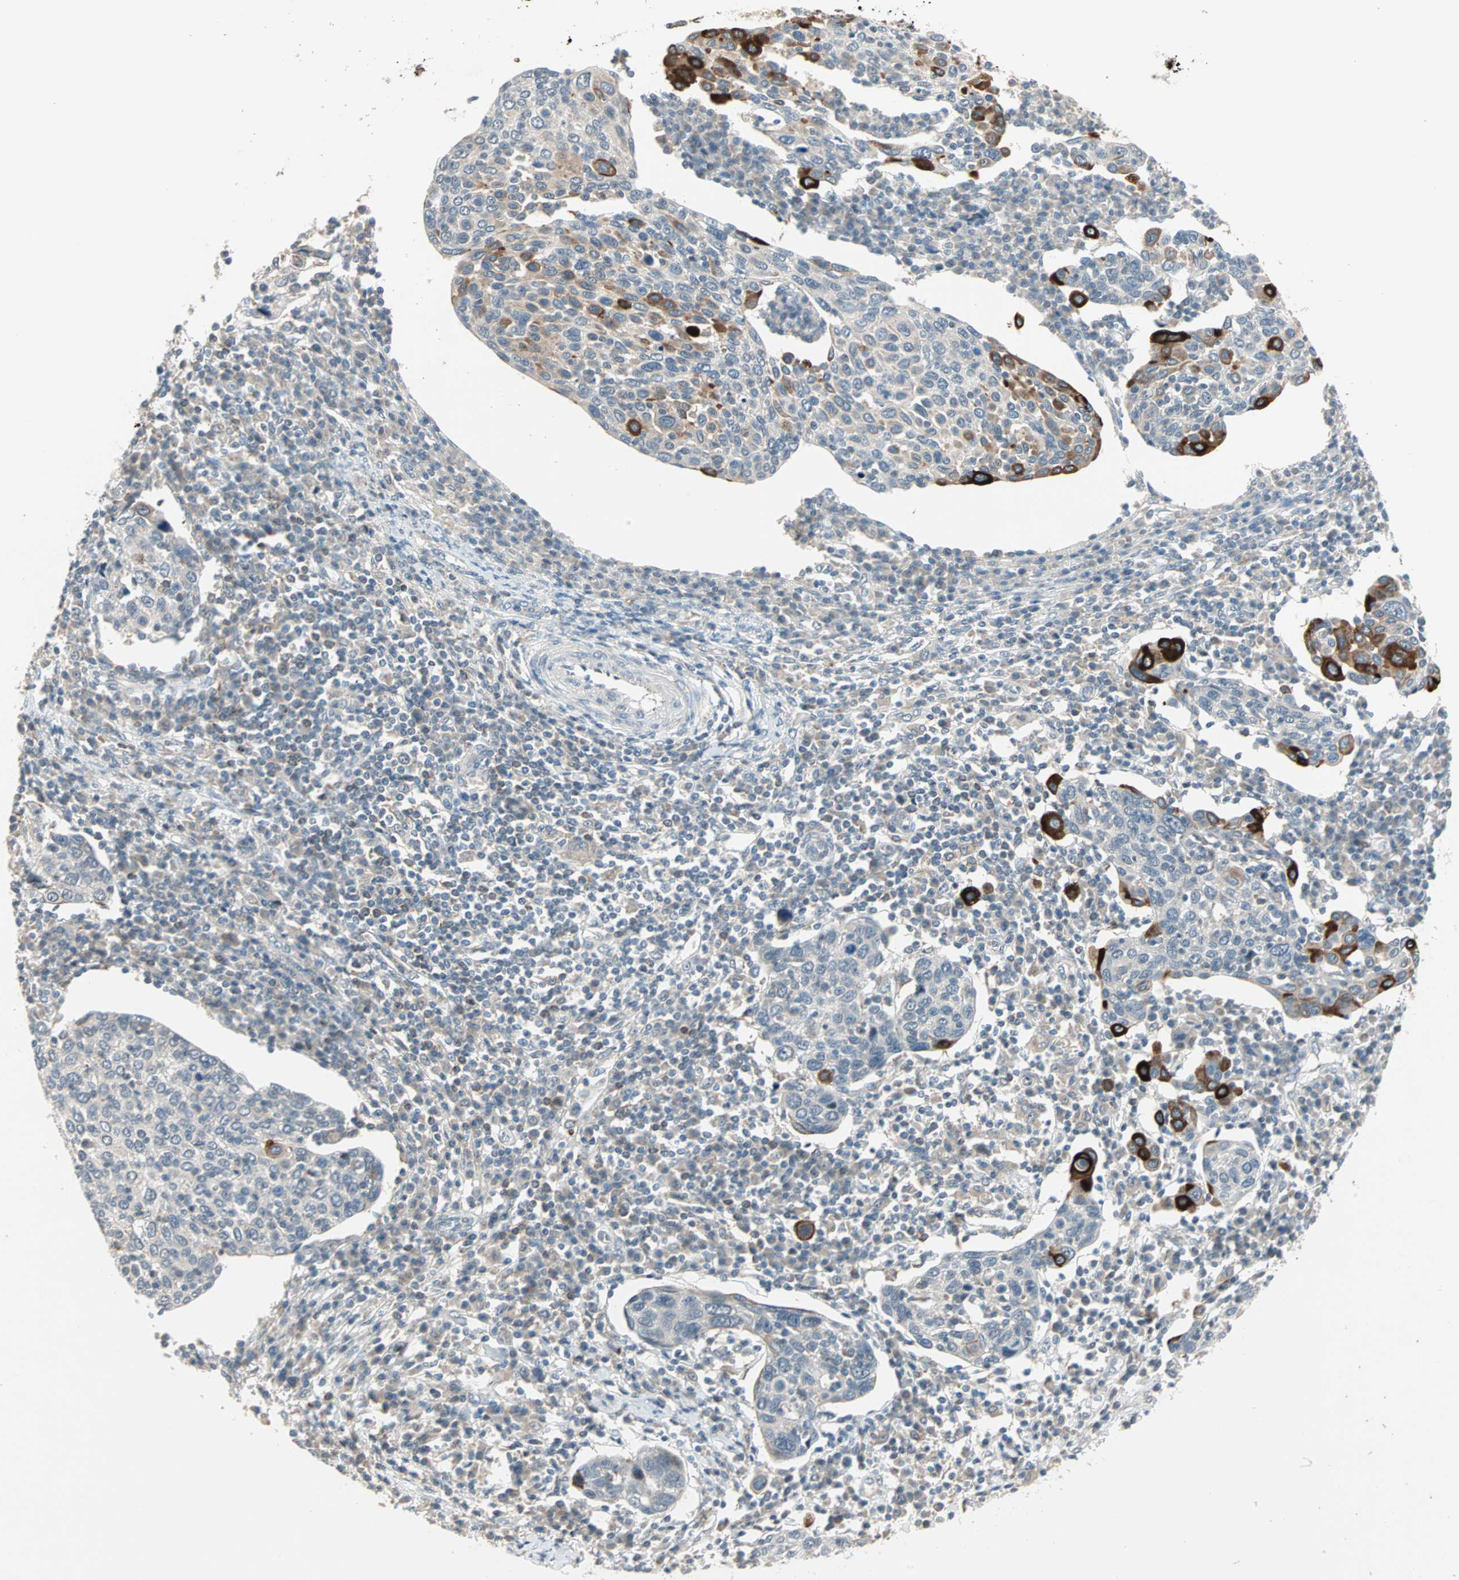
{"staining": {"intensity": "strong", "quantity": "<25%", "location": "cytoplasmic/membranous"}, "tissue": "cervical cancer", "cell_type": "Tumor cells", "image_type": "cancer", "snomed": [{"axis": "morphology", "description": "Squamous cell carcinoma, NOS"}, {"axis": "topography", "description": "Cervix"}], "caption": "Immunohistochemical staining of cervical squamous cell carcinoma shows medium levels of strong cytoplasmic/membranous expression in about <25% of tumor cells.", "gene": "PROS1", "patient": {"sex": "female", "age": 40}}